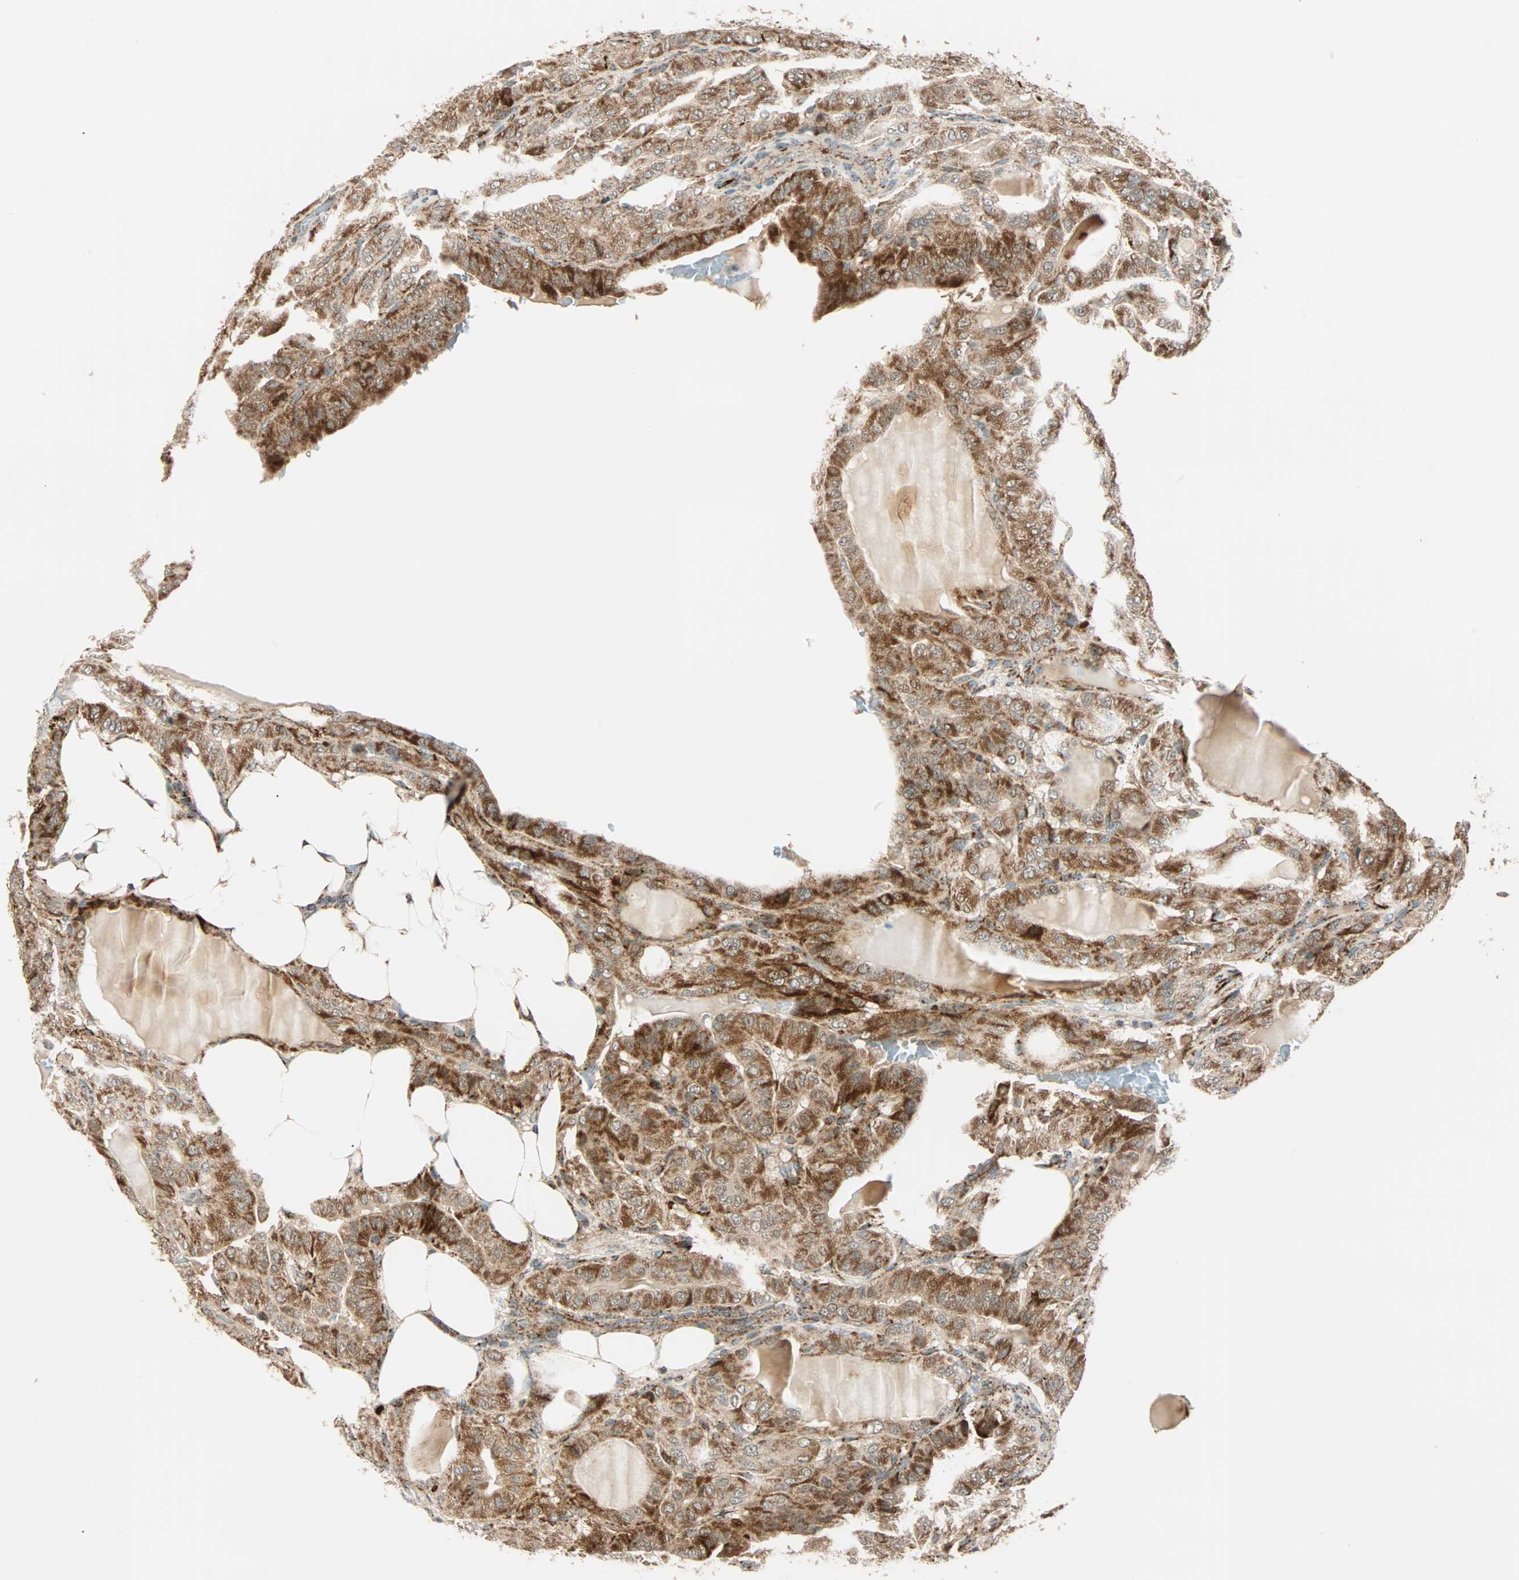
{"staining": {"intensity": "moderate", "quantity": ">75%", "location": "cytoplasmic/membranous"}, "tissue": "thyroid cancer", "cell_type": "Tumor cells", "image_type": "cancer", "snomed": [{"axis": "morphology", "description": "Papillary adenocarcinoma, NOS"}, {"axis": "topography", "description": "Thyroid gland"}], "caption": "Protein analysis of thyroid papillary adenocarcinoma tissue reveals moderate cytoplasmic/membranous staining in about >75% of tumor cells.", "gene": "SPRY4", "patient": {"sex": "male", "age": 77}}